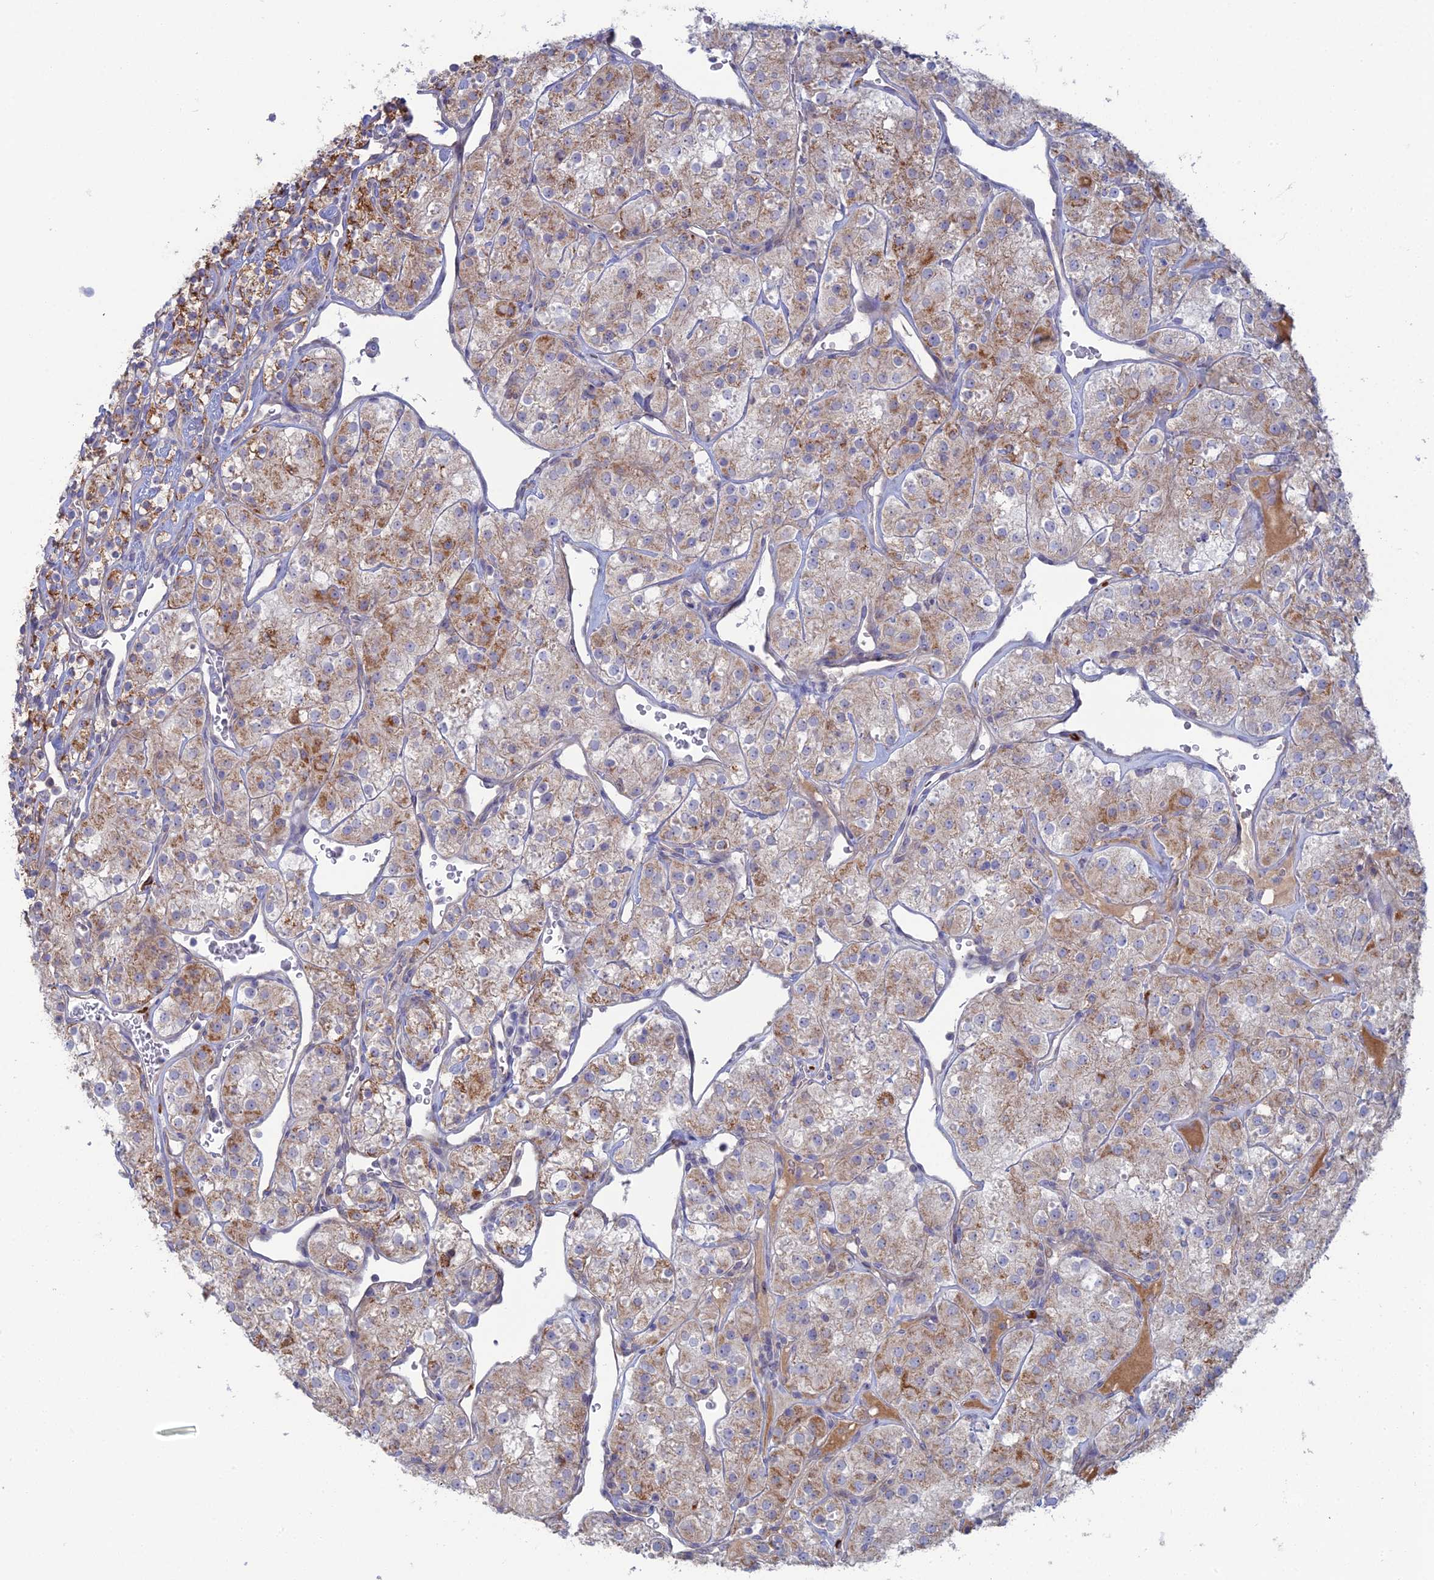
{"staining": {"intensity": "moderate", "quantity": "25%-75%", "location": "cytoplasmic/membranous"}, "tissue": "renal cancer", "cell_type": "Tumor cells", "image_type": "cancer", "snomed": [{"axis": "morphology", "description": "Adenocarcinoma, NOS"}, {"axis": "topography", "description": "Kidney"}], "caption": "Tumor cells display moderate cytoplasmic/membranous staining in approximately 25%-75% of cells in renal cancer.", "gene": "ARL16", "patient": {"sex": "male", "age": 77}}